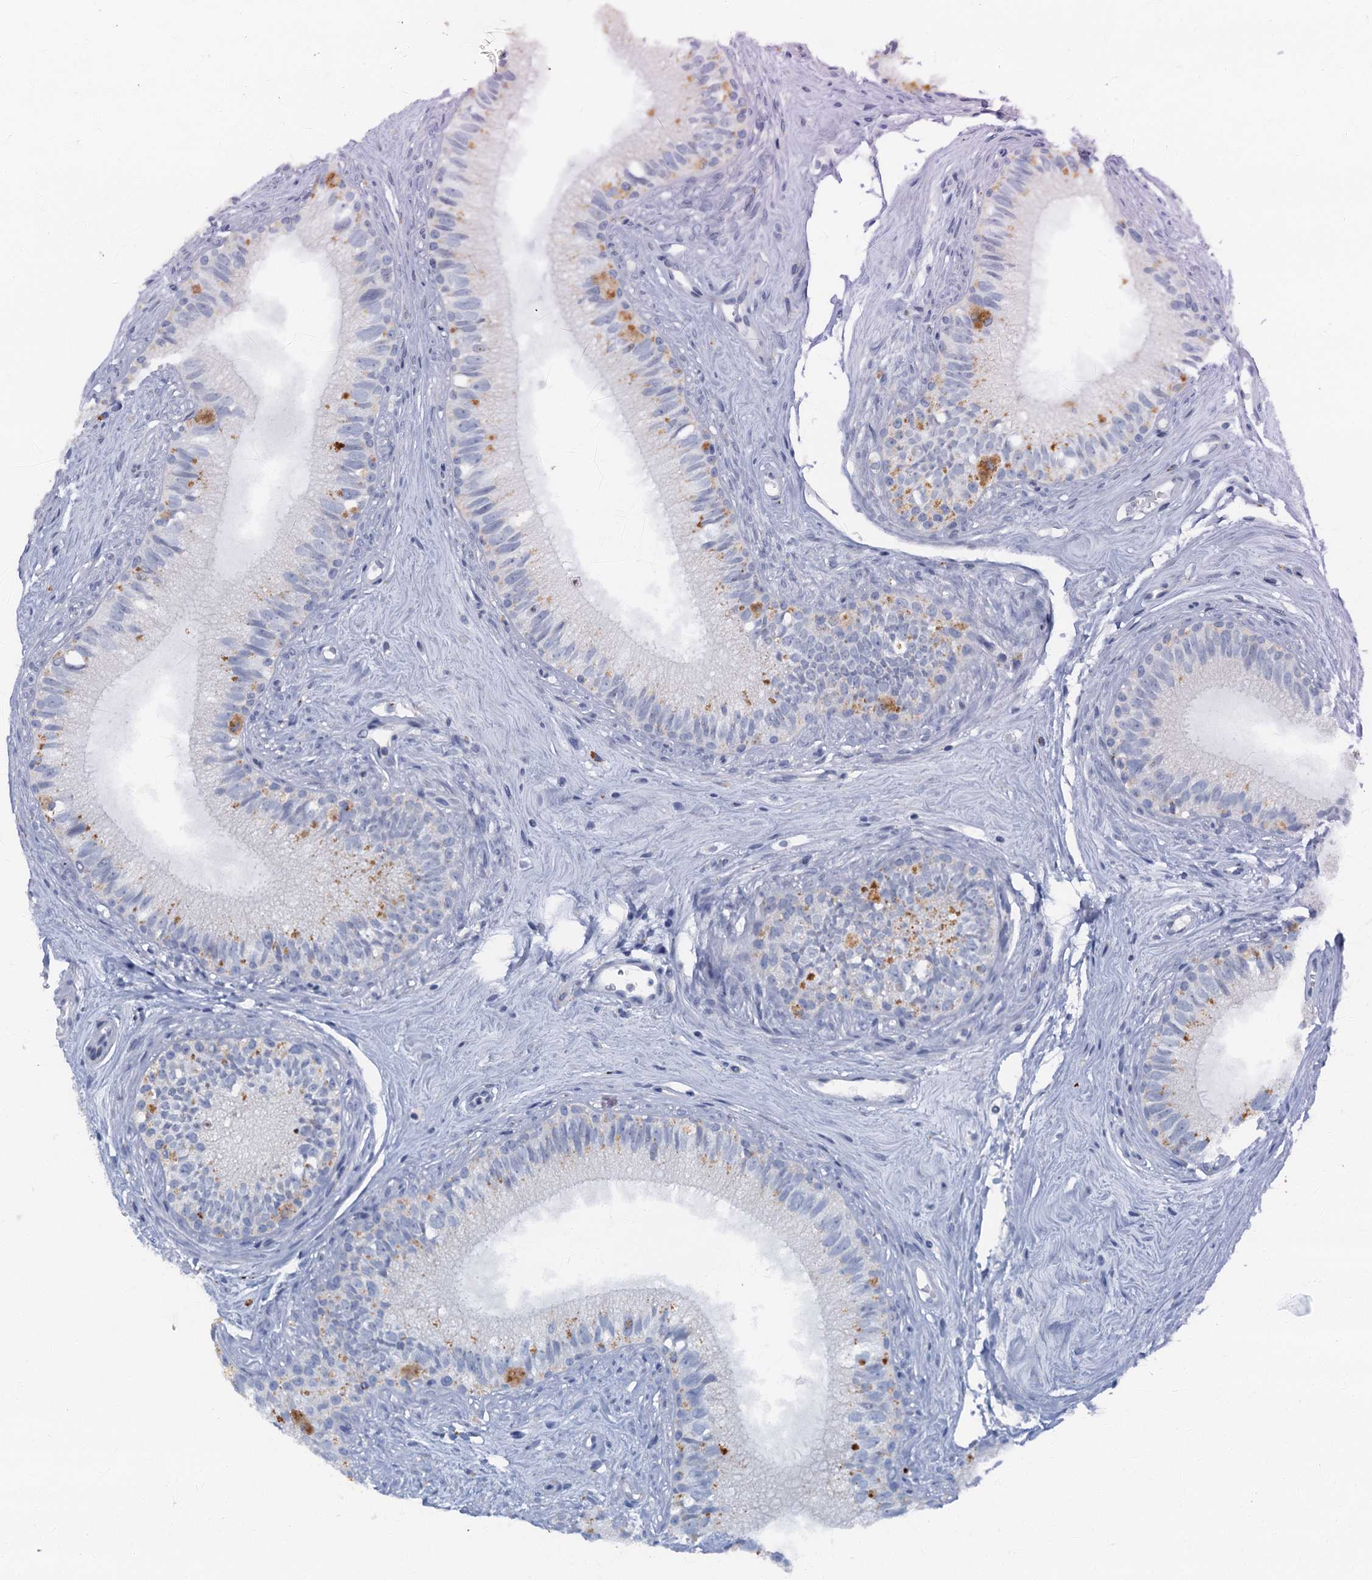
{"staining": {"intensity": "moderate", "quantity": "<25%", "location": "cytoplasmic/membranous"}, "tissue": "epididymis", "cell_type": "Glandular cells", "image_type": "normal", "snomed": [{"axis": "morphology", "description": "Normal tissue, NOS"}, {"axis": "topography", "description": "Epididymis"}], "caption": "Moderate cytoplasmic/membranous staining for a protein is present in about <25% of glandular cells of benign epididymis using IHC.", "gene": "LYPD3", "patient": {"sex": "male", "age": 71}}